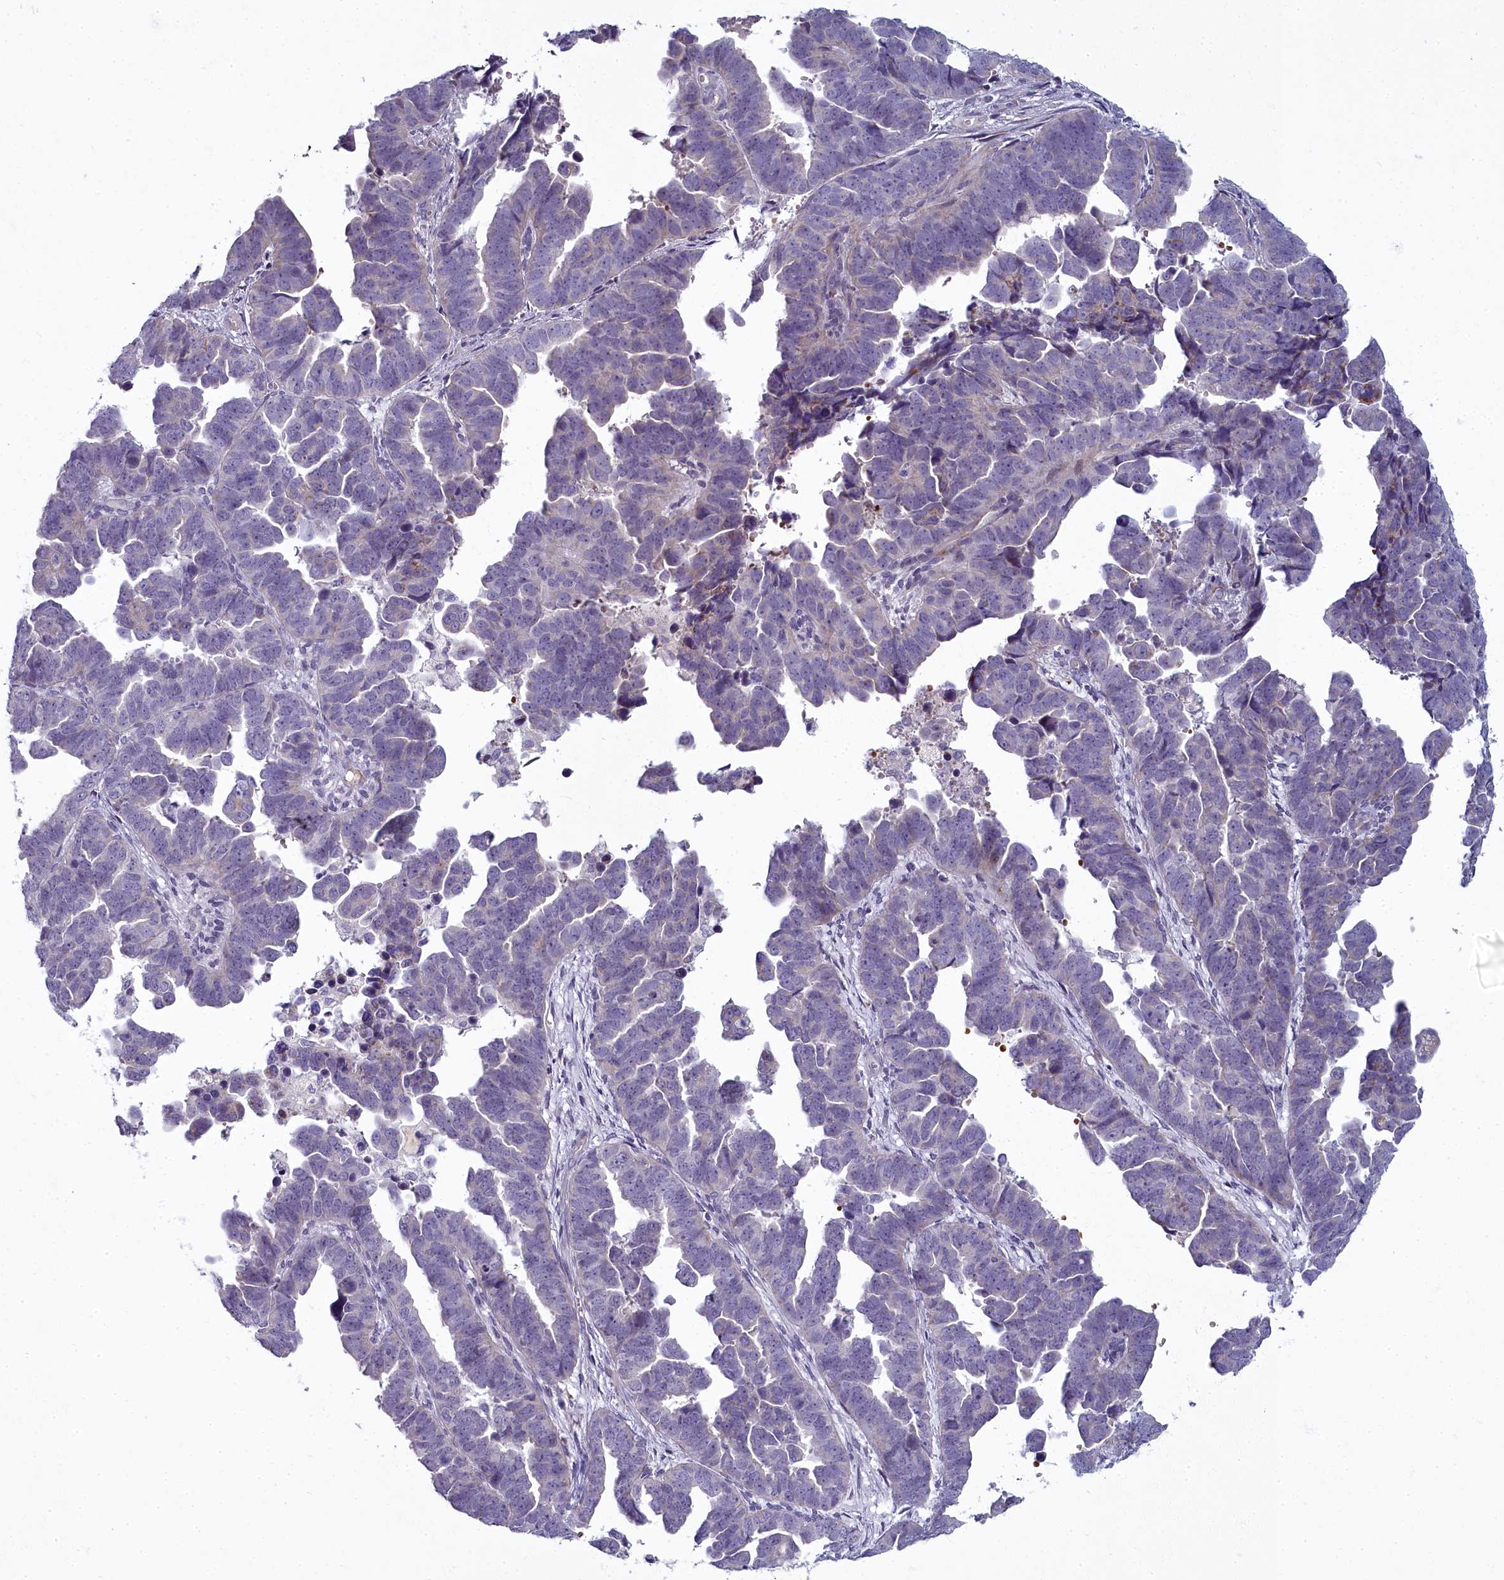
{"staining": {"intensity": "negative", "quantity": "none", "location": "none"}, "tissue": "endometrial cancer", "cell_type": "Tumor cells", "image_type": "cancer", "snomed": [{"axis": "morphology", "description": "Adenocarcinoma, NOS"}, {"axis": "topography", "description": "Endometrium"}], "caption": "Histopathology image shows no protein staining in tumor cells of endometrial cancer tissue.", "gene": "ARL15", "patient": {"sex": "female", "age": 75}}